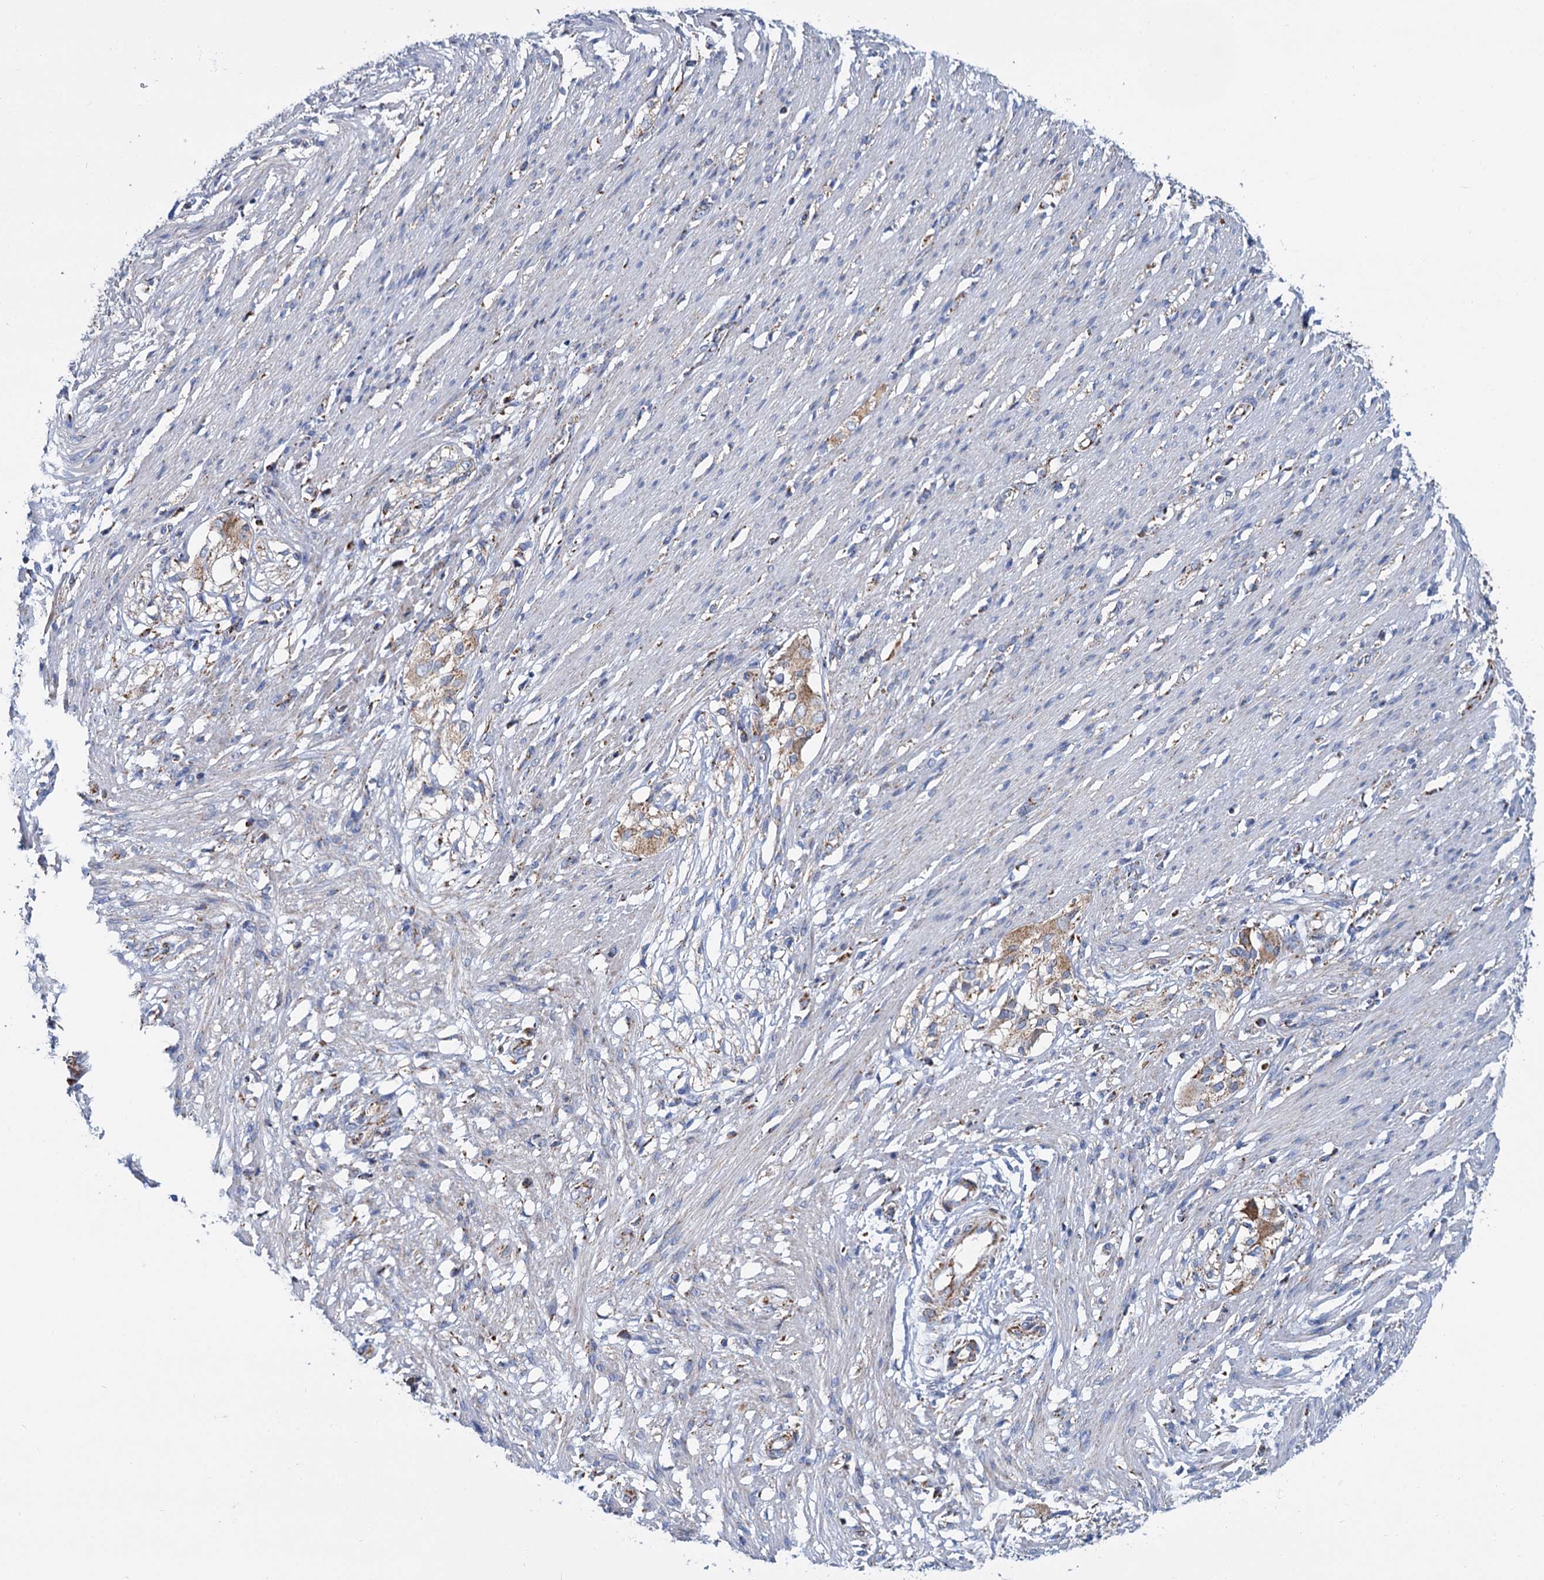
{"staining": {"intensity": "negative", "quantity": "none", "location": "none"}, "tissue": "smooth muscle", "cell_type": "Smooth muscle cells", "image_type": "normal", "snomed": [{"axis": "morphology", "description": "Normal tissue, NOS"}, {"axis": "morphology", "description": "Adenocarcinoma, NOS"}, {"axis": "topography", "description": "Colon"}, {"axis": "topography", "description": "Peripheral nerve tissue"}], "caption": "A photomicrograph of human smooth muscle is negative for staining in smooth muscle cells. (DAB immunohistochemistry, high magnification).", "gene": "CCP110", "patient": {"sex": "male", "age": 14}}